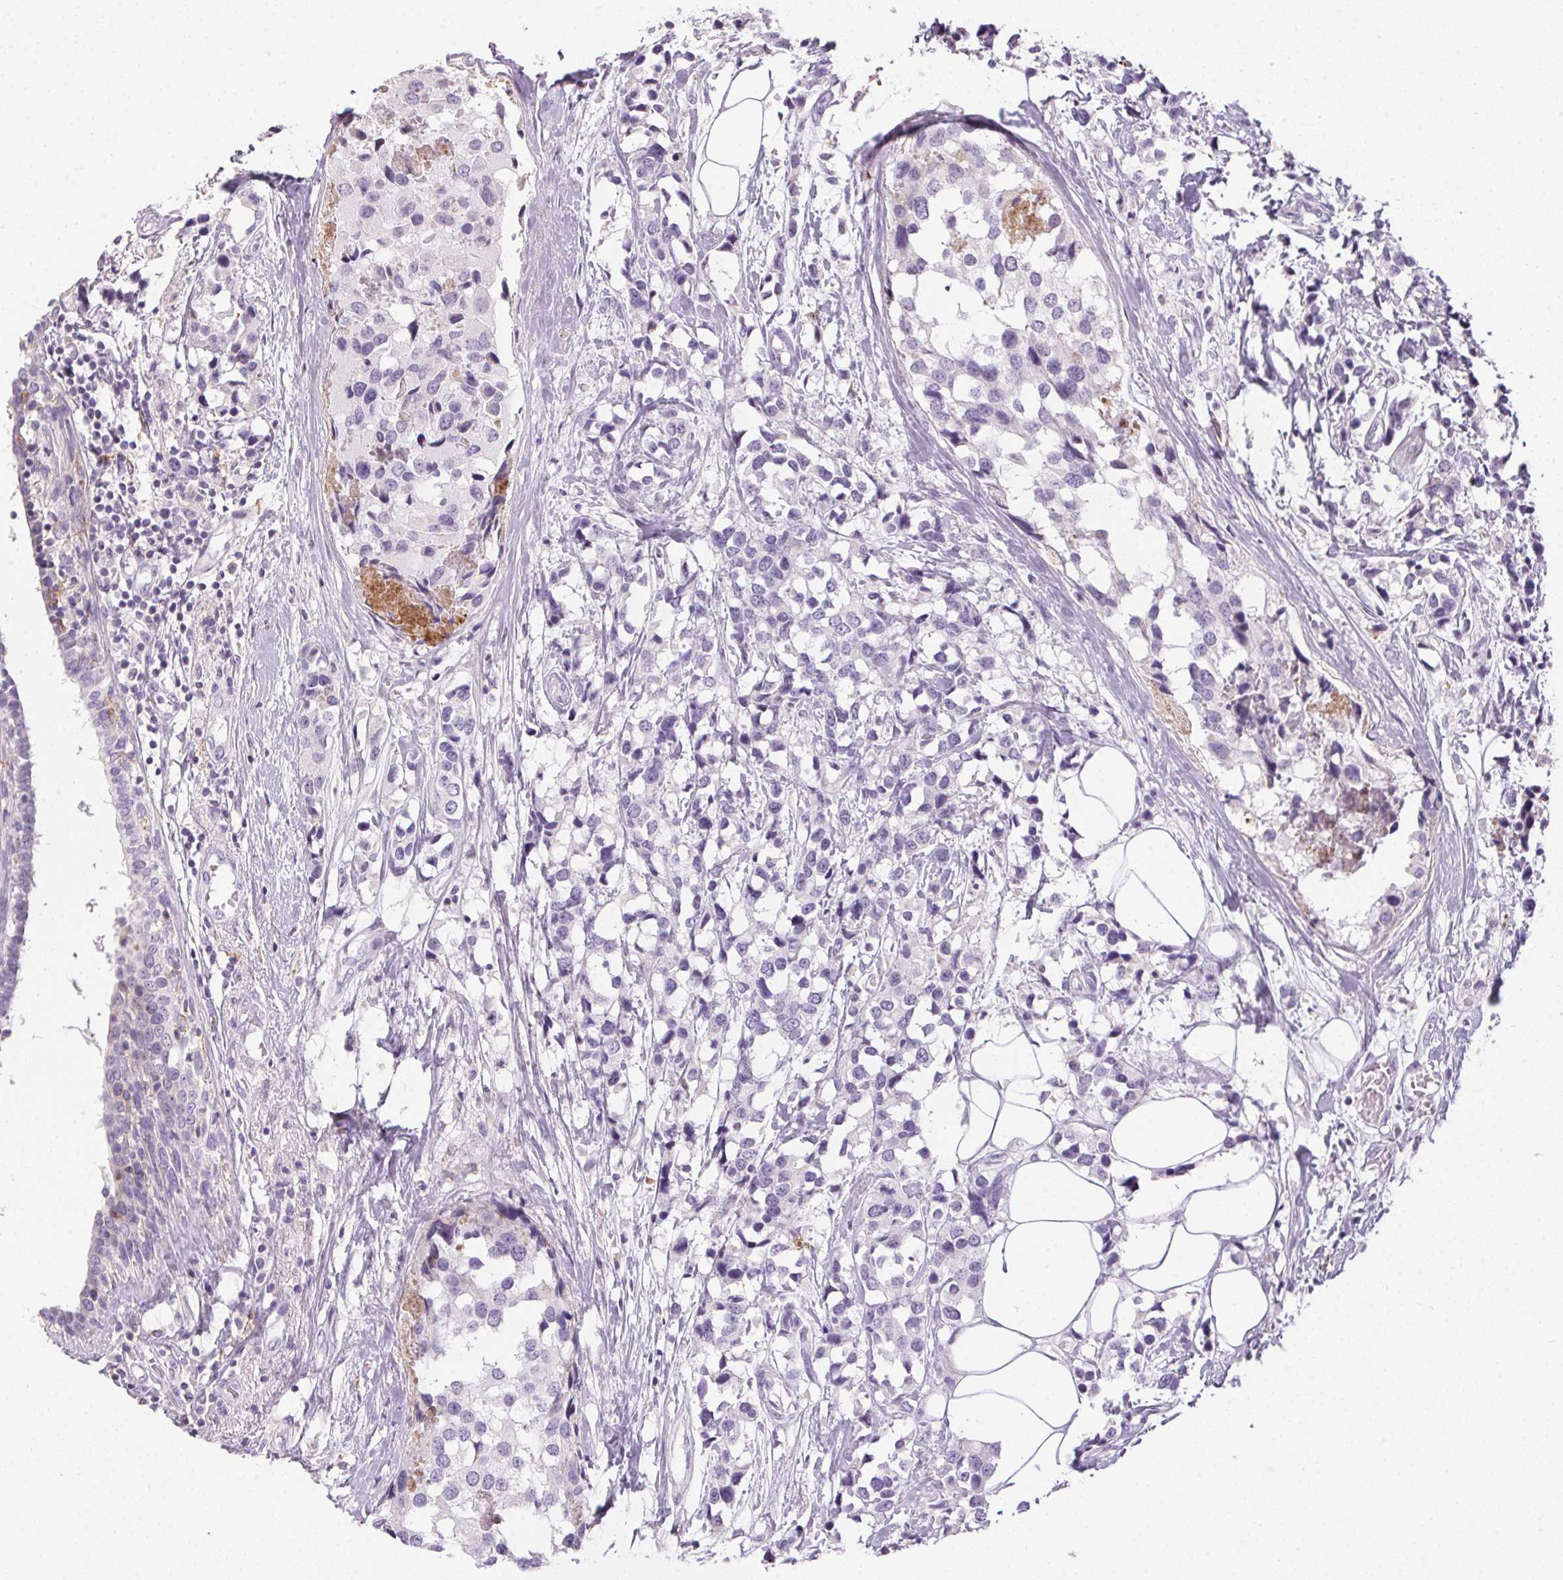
{"staining": {"intensity": "negative", "quantity": "none", "location": "none"}, "tissue": "breast cancer", "cell_type": "Tumor cells", "image_type": "cancer", "snomed": [{"axis": "morphology", "description": "Lobular carcinoma"}, {"axis": "topography", "description": "Breast"}], "caption": "An IHC histopathology image of breast cancer is shown. There is no staining in tumor cells of breast cancer.", "gene": "ECPAS", "patient": {"sex": "female", "age": 59}}